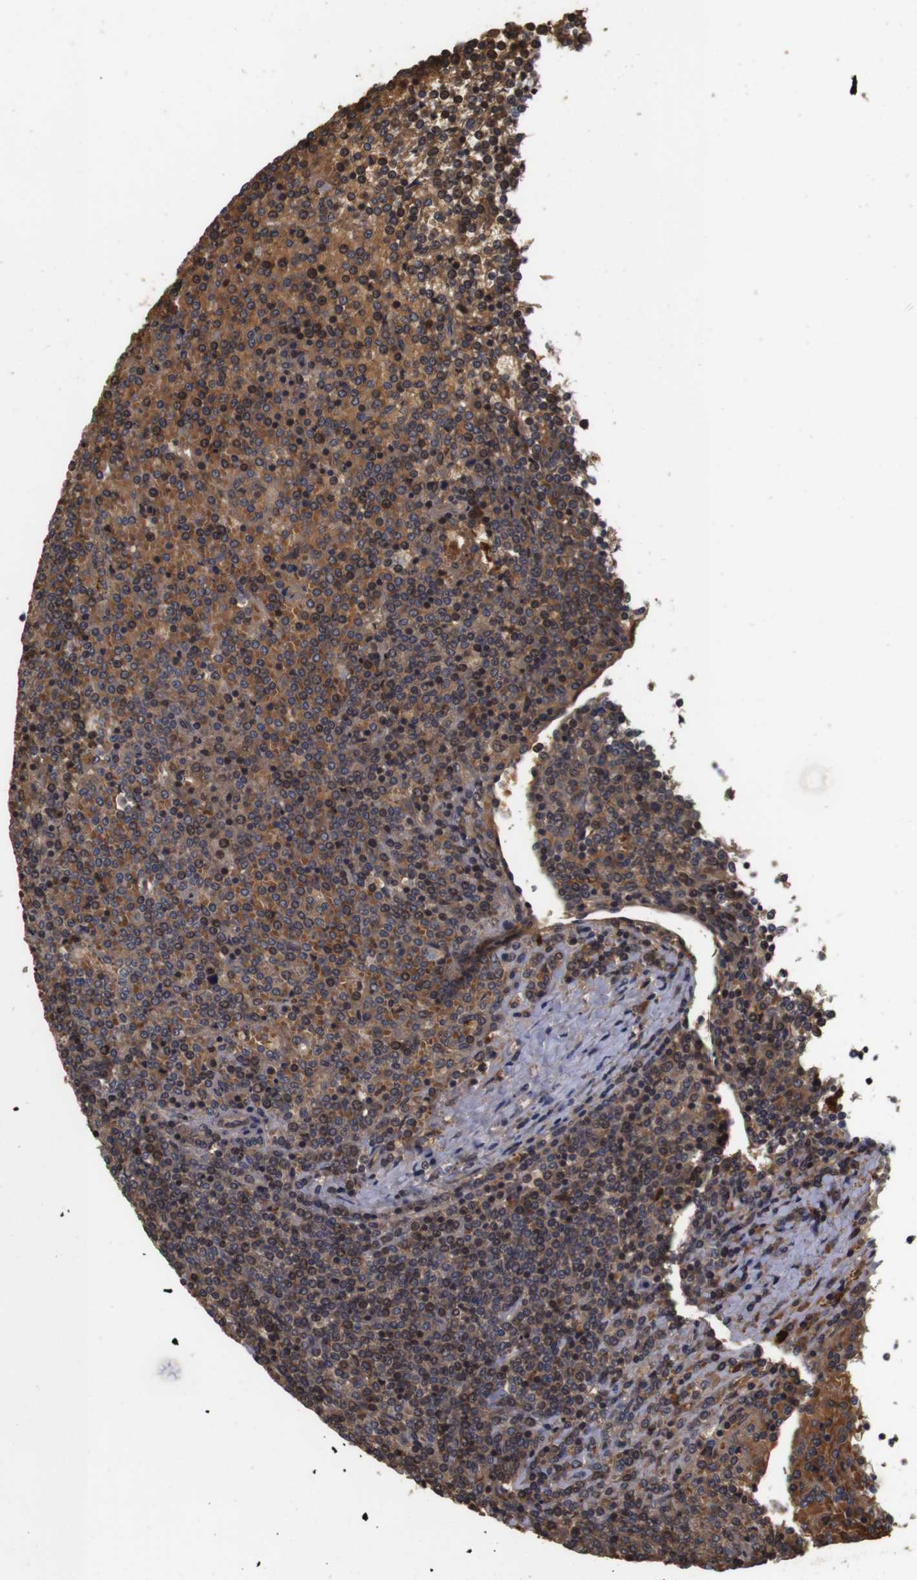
{"staining": {"intensity": "moderate", "quantity": ">75%", "location": "cytoplasmic/membranous"}, "tissue": "lymphoma", "cell_type": "Tumor cells", "image_type": "cancer", "snomed": [{"axis": "morphology", "description": "Malignant lymphoma, non-Hodgkin's type, Low grade"}, {"axis": "topography", "description": "Spleen"}], "caption": "A micrograph of malignant lymphoma, non-Hodgkin's type (low-grade) stained for a protein shows moderate cytoplasmic/membranous brown staining in tumor cells. The staining was performed using DAB (3,3'-diaminobenzidine) to visualize the protein expression in brown, while the nuclei were stained in blue with hematoxylin (Magnification: 20x).", "gene": "PTPN14", "patient": {"sex": "female", "age": 19}}